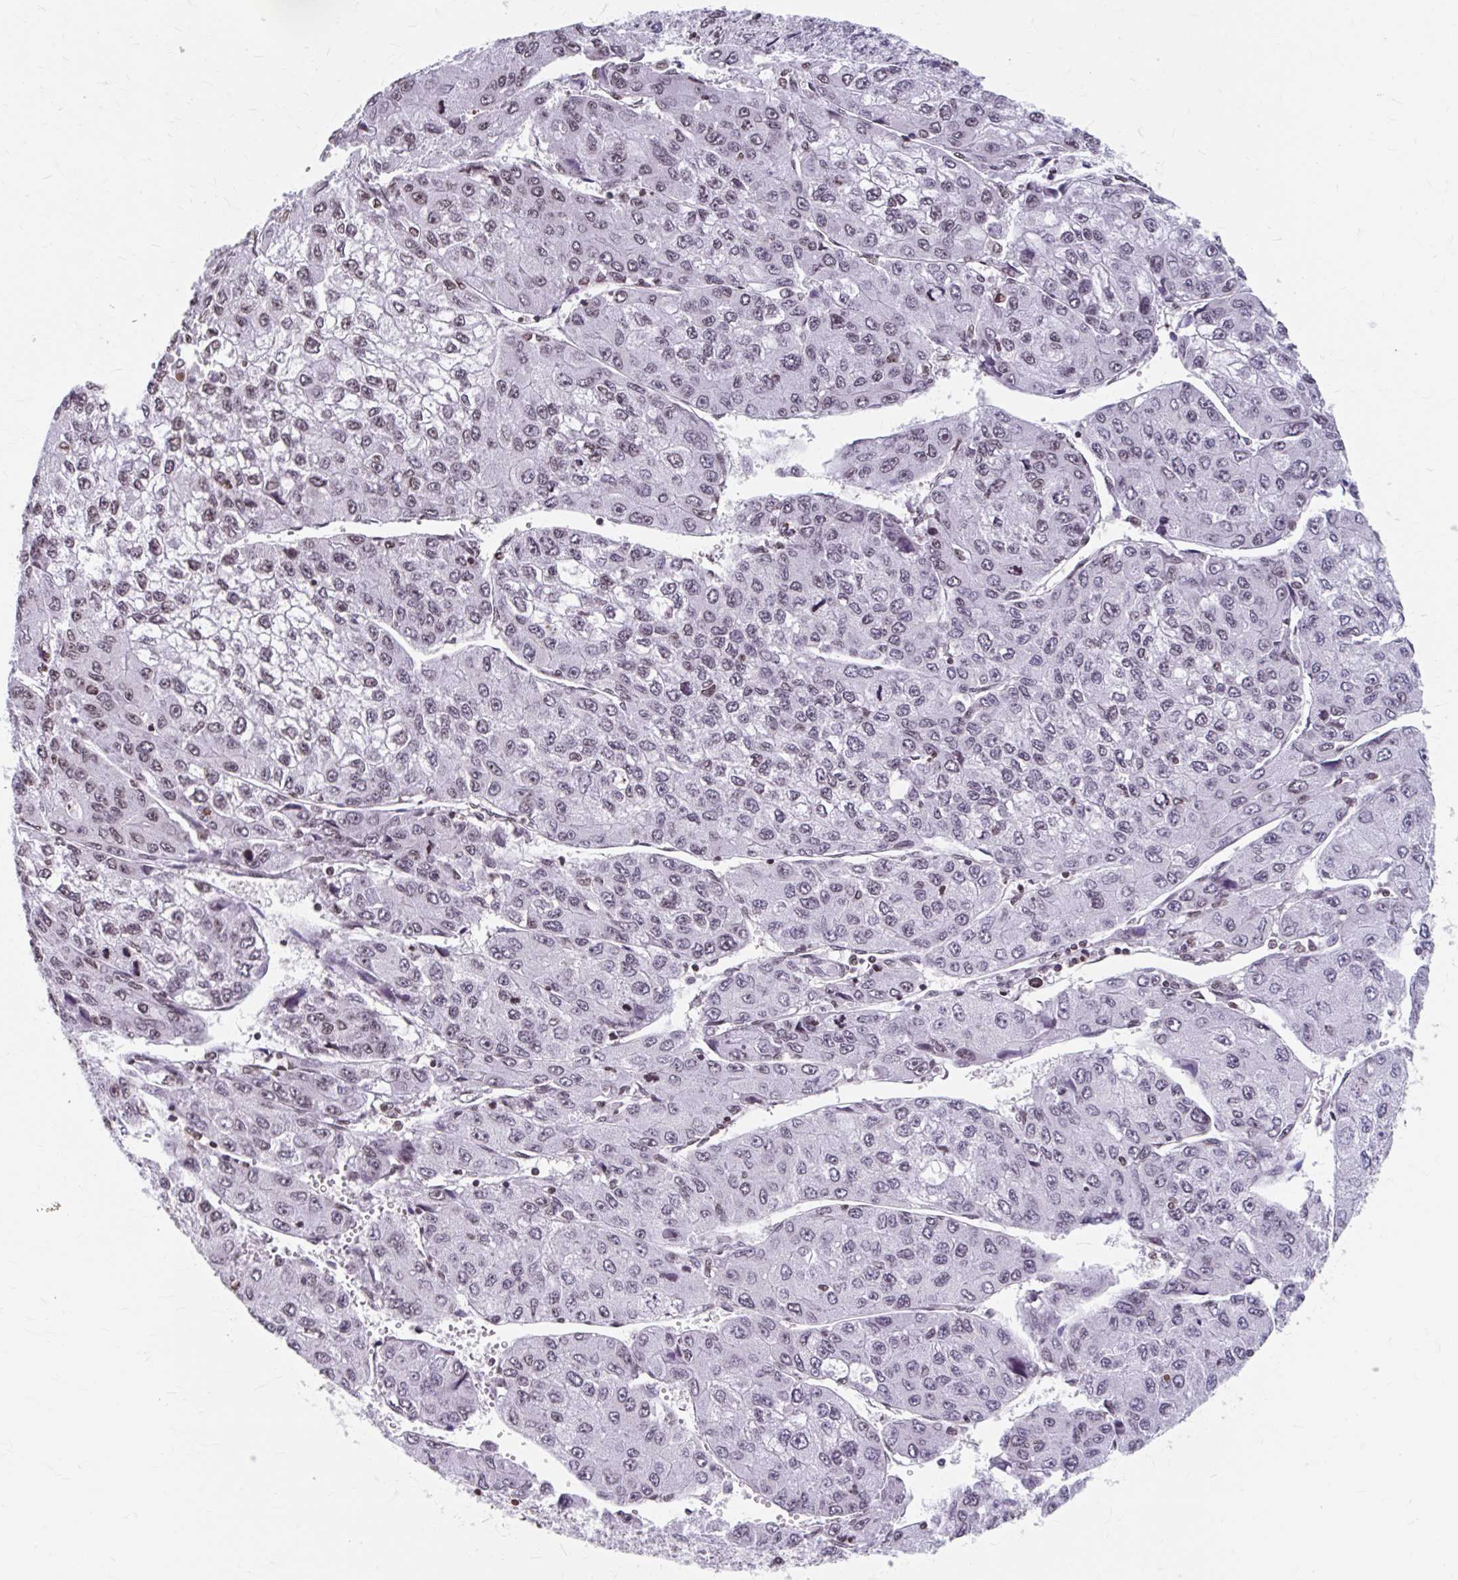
{"staining": {"intensity": "weak", "quantity": "<25%", "location": "nuclear"}, "tissue": "liver cancer", "cell_type": "Tumor cells", "image_type": "cancer", "snomed": [{"axis": "morphology", "description": "Carcinoma, Hepatocellular, NOS"}, {"axis": "topography", "description": "Liver"}], "caption": "Immunohistochemistry (IHC) of human liver cancer shows no positivity in tumor cells.", "gene": "ORC3", "patient": {"sex": "female", "age": 66}}